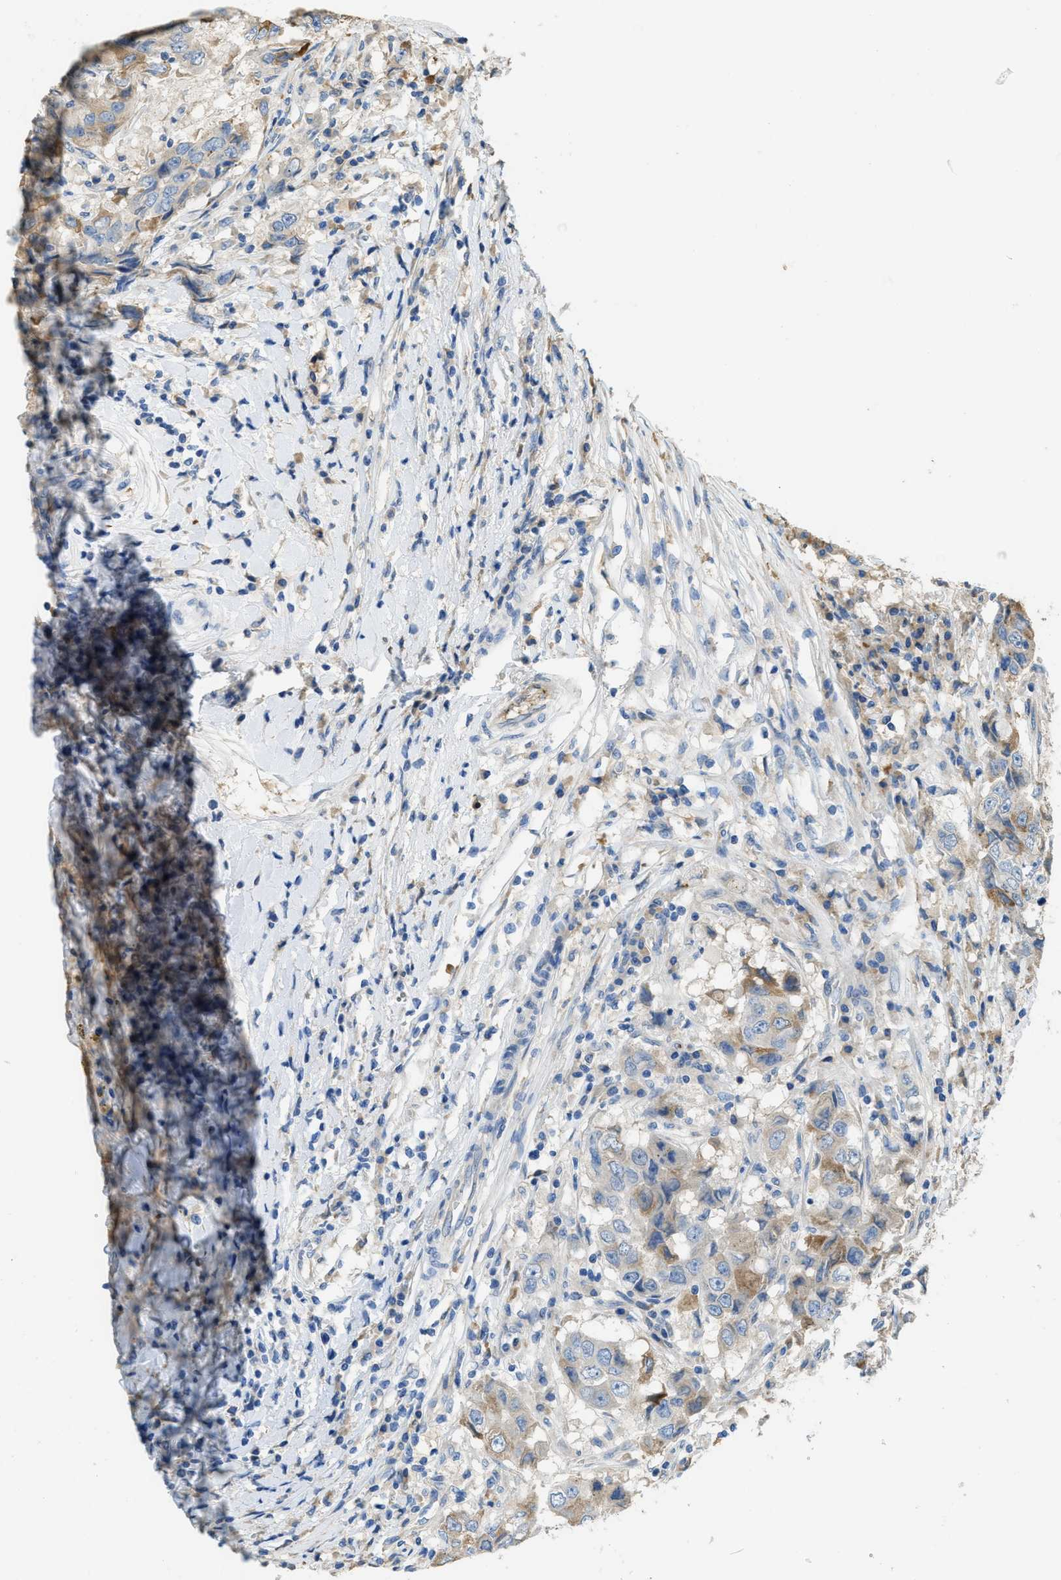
{"staining": {"intensity": "moderate", "quantity": "25%-75%", "location": "cytoplasmic/membranous"}, "tissue": "breast cancer", "cell_type": "Tumor cells", "image_type": "cancer", "snomed": [{"axis": "morphology", "description": "Duct carcinoma"}, {"axis": "topography", "description": "Breast"}], "caption": "Tumor cells exhibit medium levels of moderate cytoplasmic/membranous positivity in about 25%-75% of cells in breast cancer.", "gene": "RIPK2", "patient": {"sex": "female", "age": 27}}